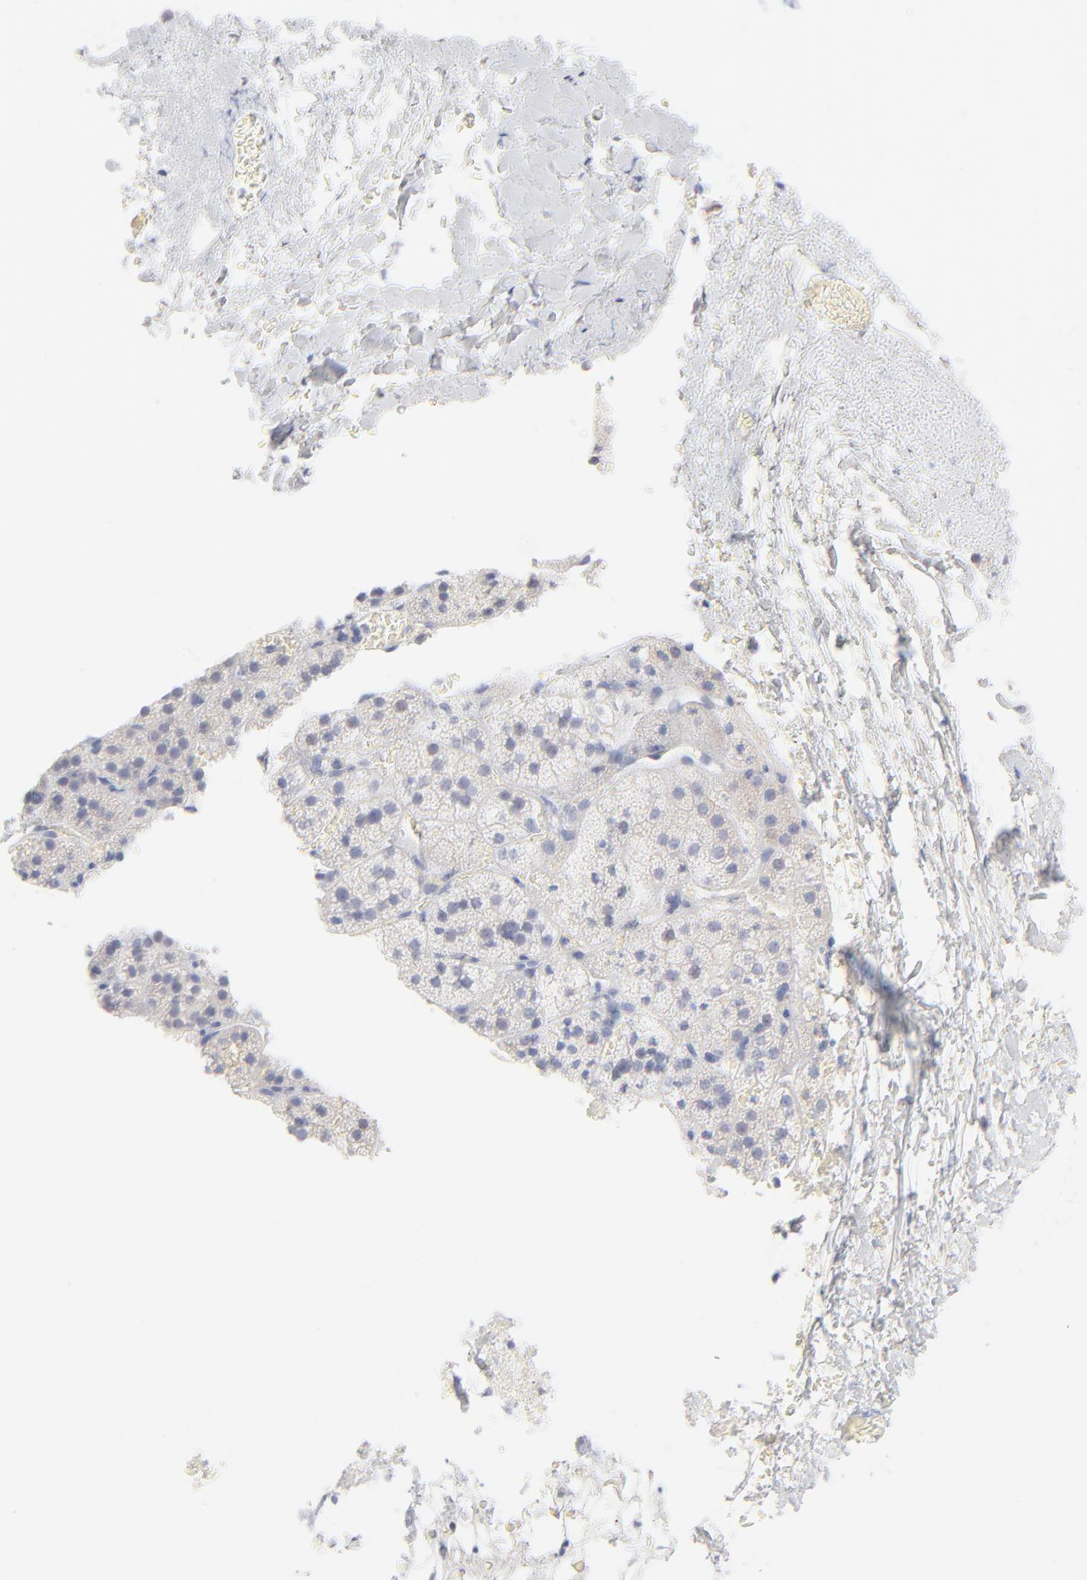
{"staining": {"intensity": "weak", "quantity": "<25%", "location": "nuclear"}, "tissue": "adrenal gland", "cell_type": "Glandular cells", "image_type": "normal", "snomed": [{"axis": "morphology", "description": "Normal tissue, NOS"}, {"axis": "topography", "description": "Adrenal gland"}], "caption": "Adrenal gland was stained to show a protein in brown. There is no significant positivity in glandular cells.", "gene": "ONECUT1", "patient": {"sex": "female", "age": 44}}